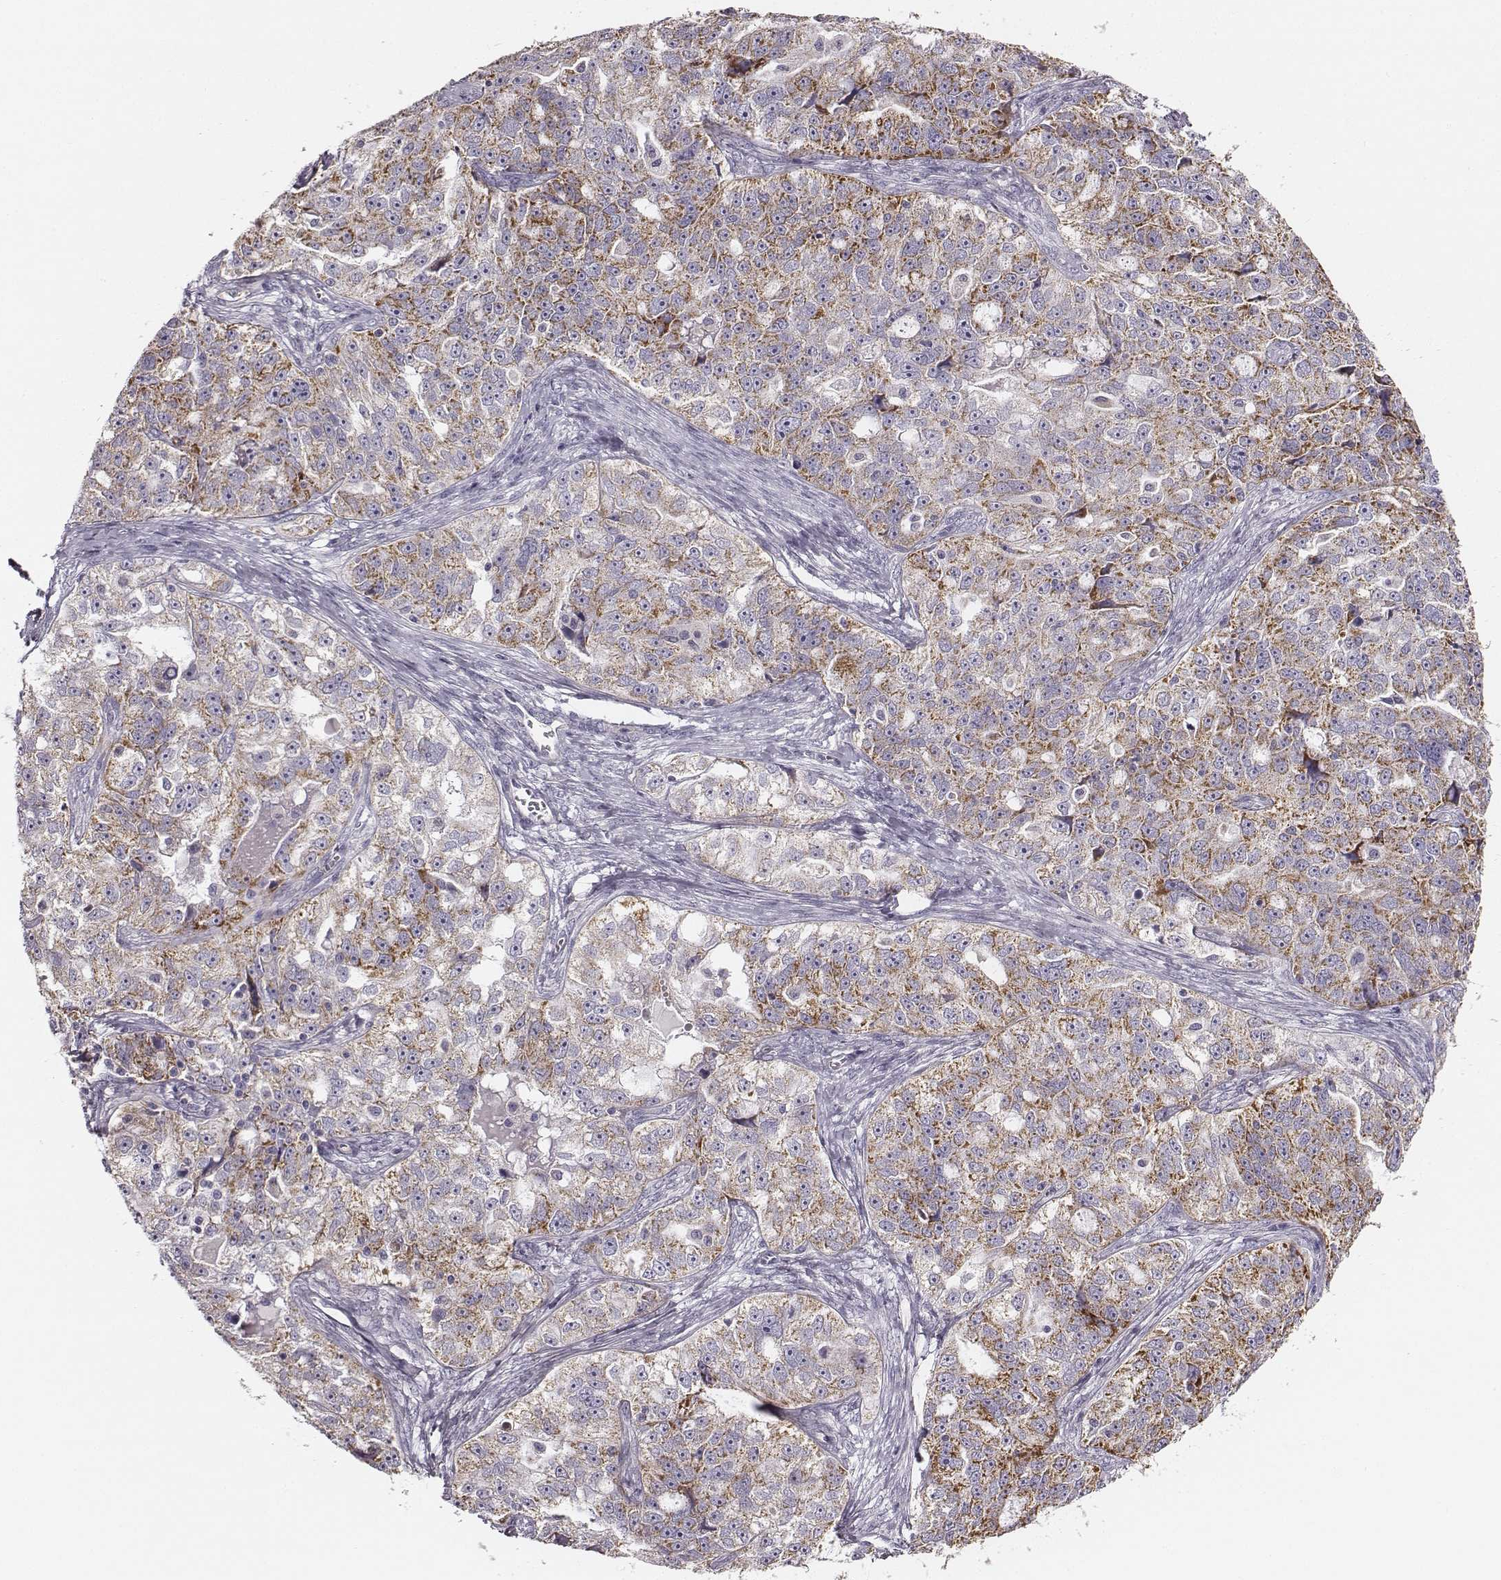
{"staining": {"intensity": "moderate", "quantity": "25%-75%", "location": "cytoplasmic/membranous"}, "tissue": "ovarian cancer", "cell_type": "Tumor cells", "image_type": "cancer", "snomed": [{"axis": "morphology", "description": "Cystadenocarcinoma, serous, NOS"}, {"axis": "topography", "description": "Ovary"}], "caption": "Immunohistochemistry micrograph of neoplastic tissue: serous cystadenocarcinoma (ovarian) stained using immunohistochemistry (IHC) reveals medium levels of moderate protein expression localized specifically in the cytoplasmic/membranous of tumor cells, appearing as a cytoplasmic/membranous brown color.", "gene": "UBL4B", "patient": {"sex": "female", "age": 51}}